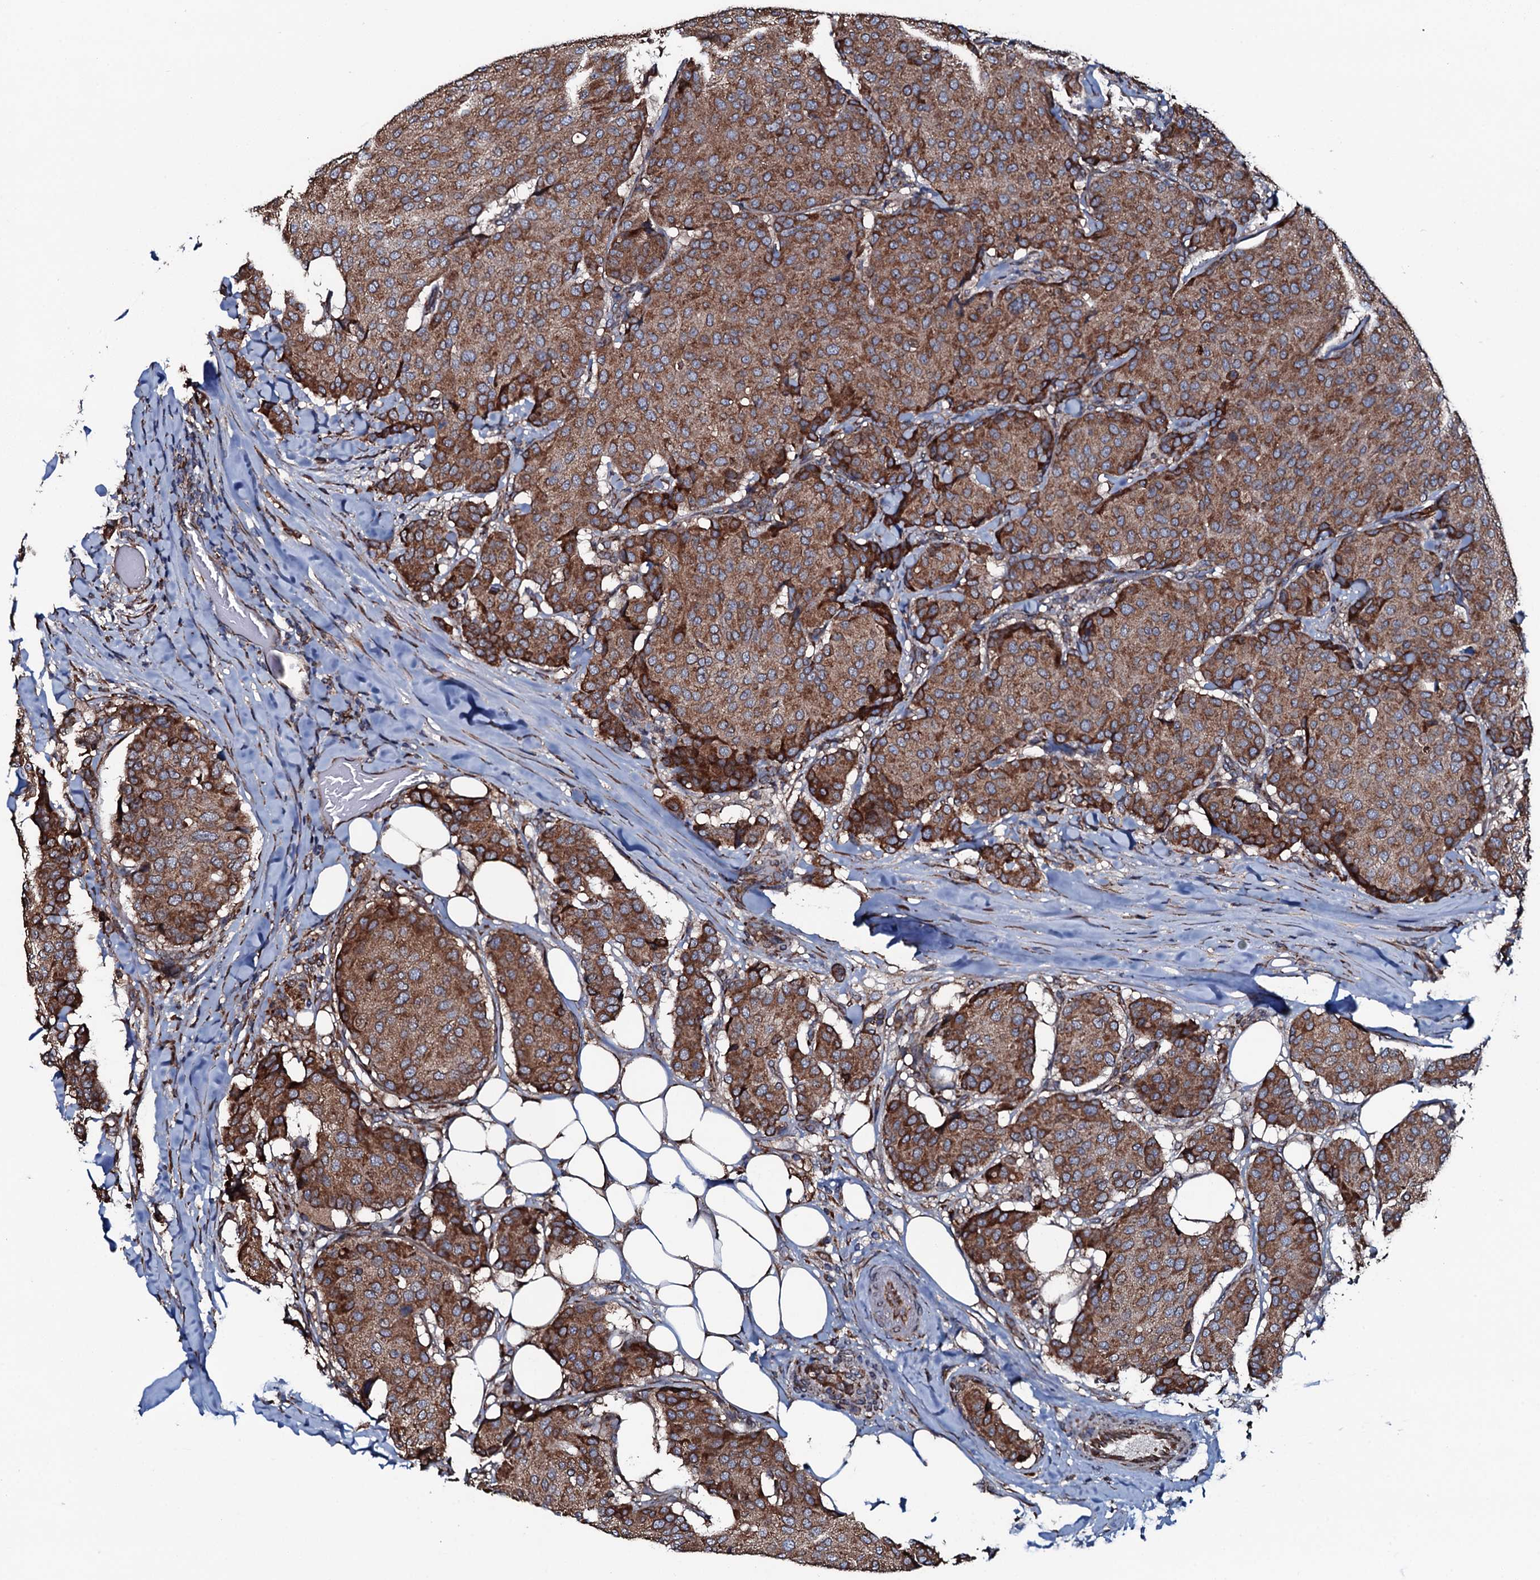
{"staining": {"intensity": "strong", "quantity": ">75%", "location": "cytoplasmic/membranous"}, "tissue": "breast cancer", "cell_type": "Tumor cells", "image_type": "cancer", "snomed": [{"axis": "morphology", "description": "Duct carcinoma"}, {"axis": "topography", "description": "Breast"}], "caption": "Immunohistochemical staining of invasive ductal carcinoma (breast) displays high levels of strong cytoplasmic/membranous expression in approximately >75% of tumor cells.", "gene": "RAB12", "patient": {"sex": "female", "age": 75}}